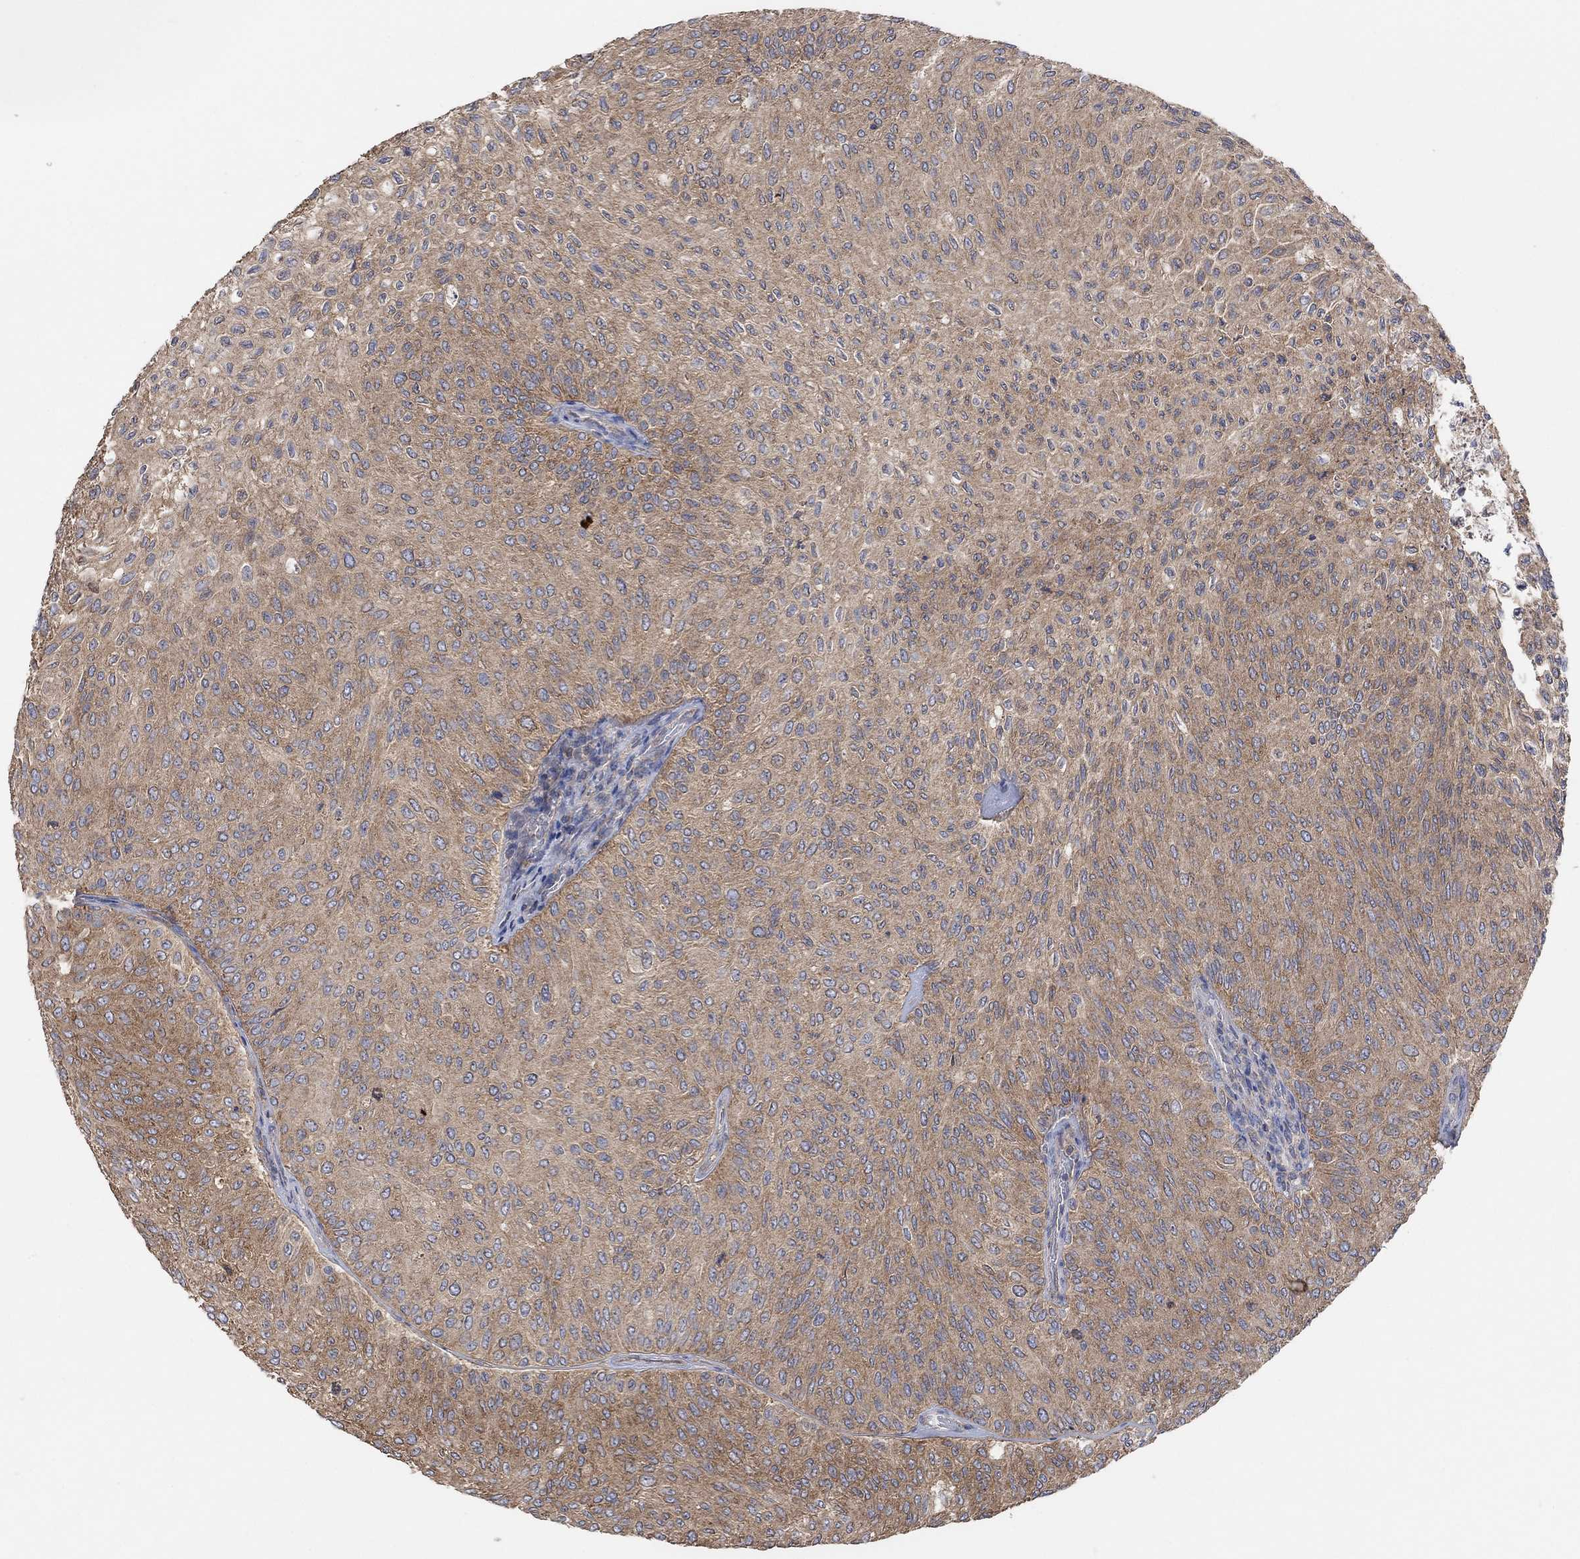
{"staining": {"intensity": "moderate", "quantity": ">75%", "location": "cytoplasmic/membranous"}, "tissue": "urothelial cancer", "cell_type": "Tumor cells", "image_type": "cancer", "snomed": [{"axis": "morphology", "description": "Urothelial carcinoma, Low grade"}, {"axis": "topography", "description": "Urinary bladder"}], "caption": "This image exhibits immunohistochemistry staining of low-grade urothelial carcinoma, with medium moderate cytoplasmic/membranous positivity in about >75% of tumor cells.", "gene": "BLOC1S3", "patient": {"sex": "male", "age": 78}}